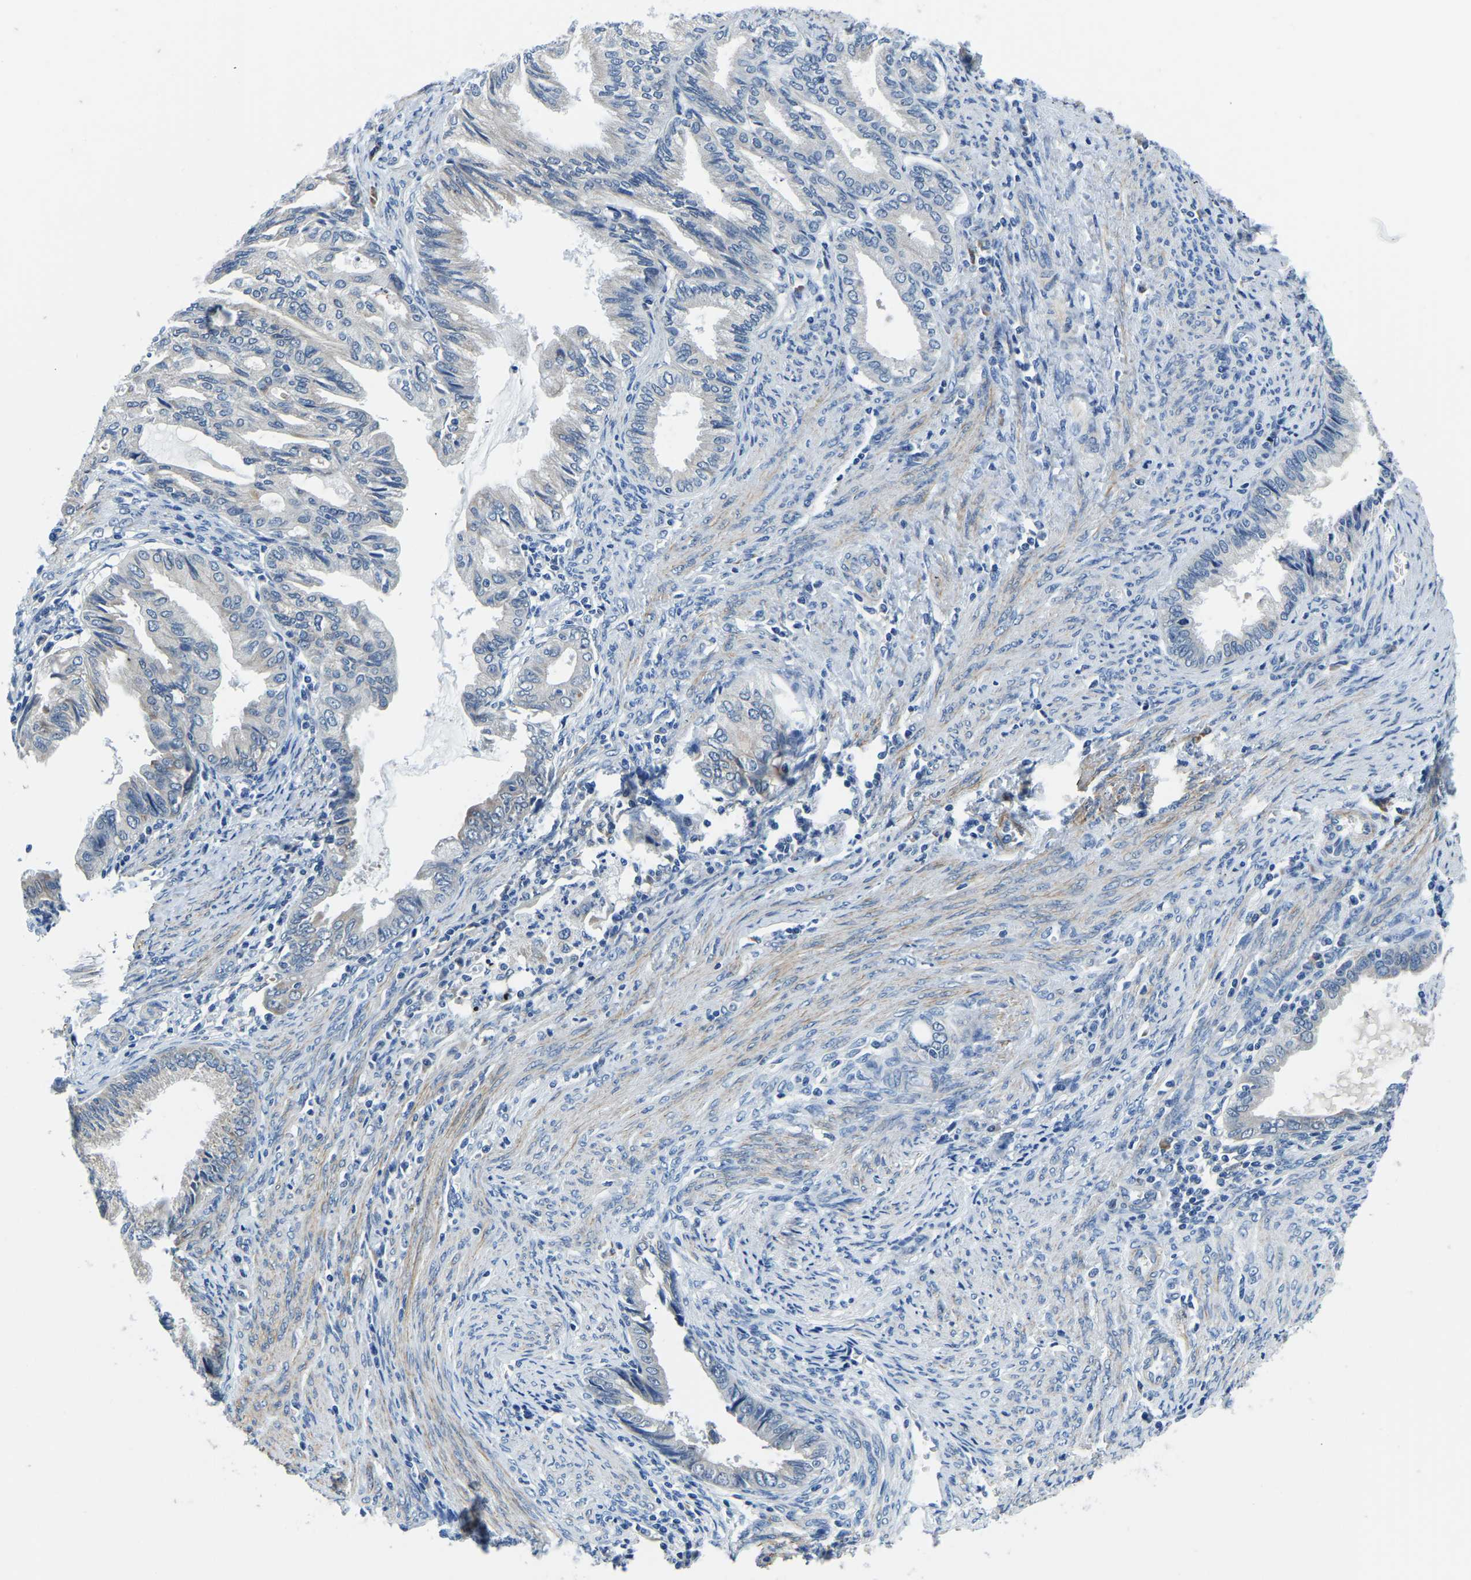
{"staining": {"intensity": "negative", "quantity": "none", "location": "none"}, "tissue": "endometrial cancer", "cell_type": "Tumor cells", "image_type": "cancer", "snomed": [{"axis": "morphology", "description": "Adenocarcinoma, NOS"}, {"axis": "topography", "description": "Endometrium"}], "caption": "Protein analysis of adenocarcinoma (endometrial) demonstrates no significant staining in tumor cells. The staining was performed using DAB (3,3'-diaminobenzidine) to visualize the protein expression in brown, while the nuclei were stained in blue with hematoxylin (Magnification: 20x).", "gene": "LIAS", "patient": {"sex": "female", "age": 86}}